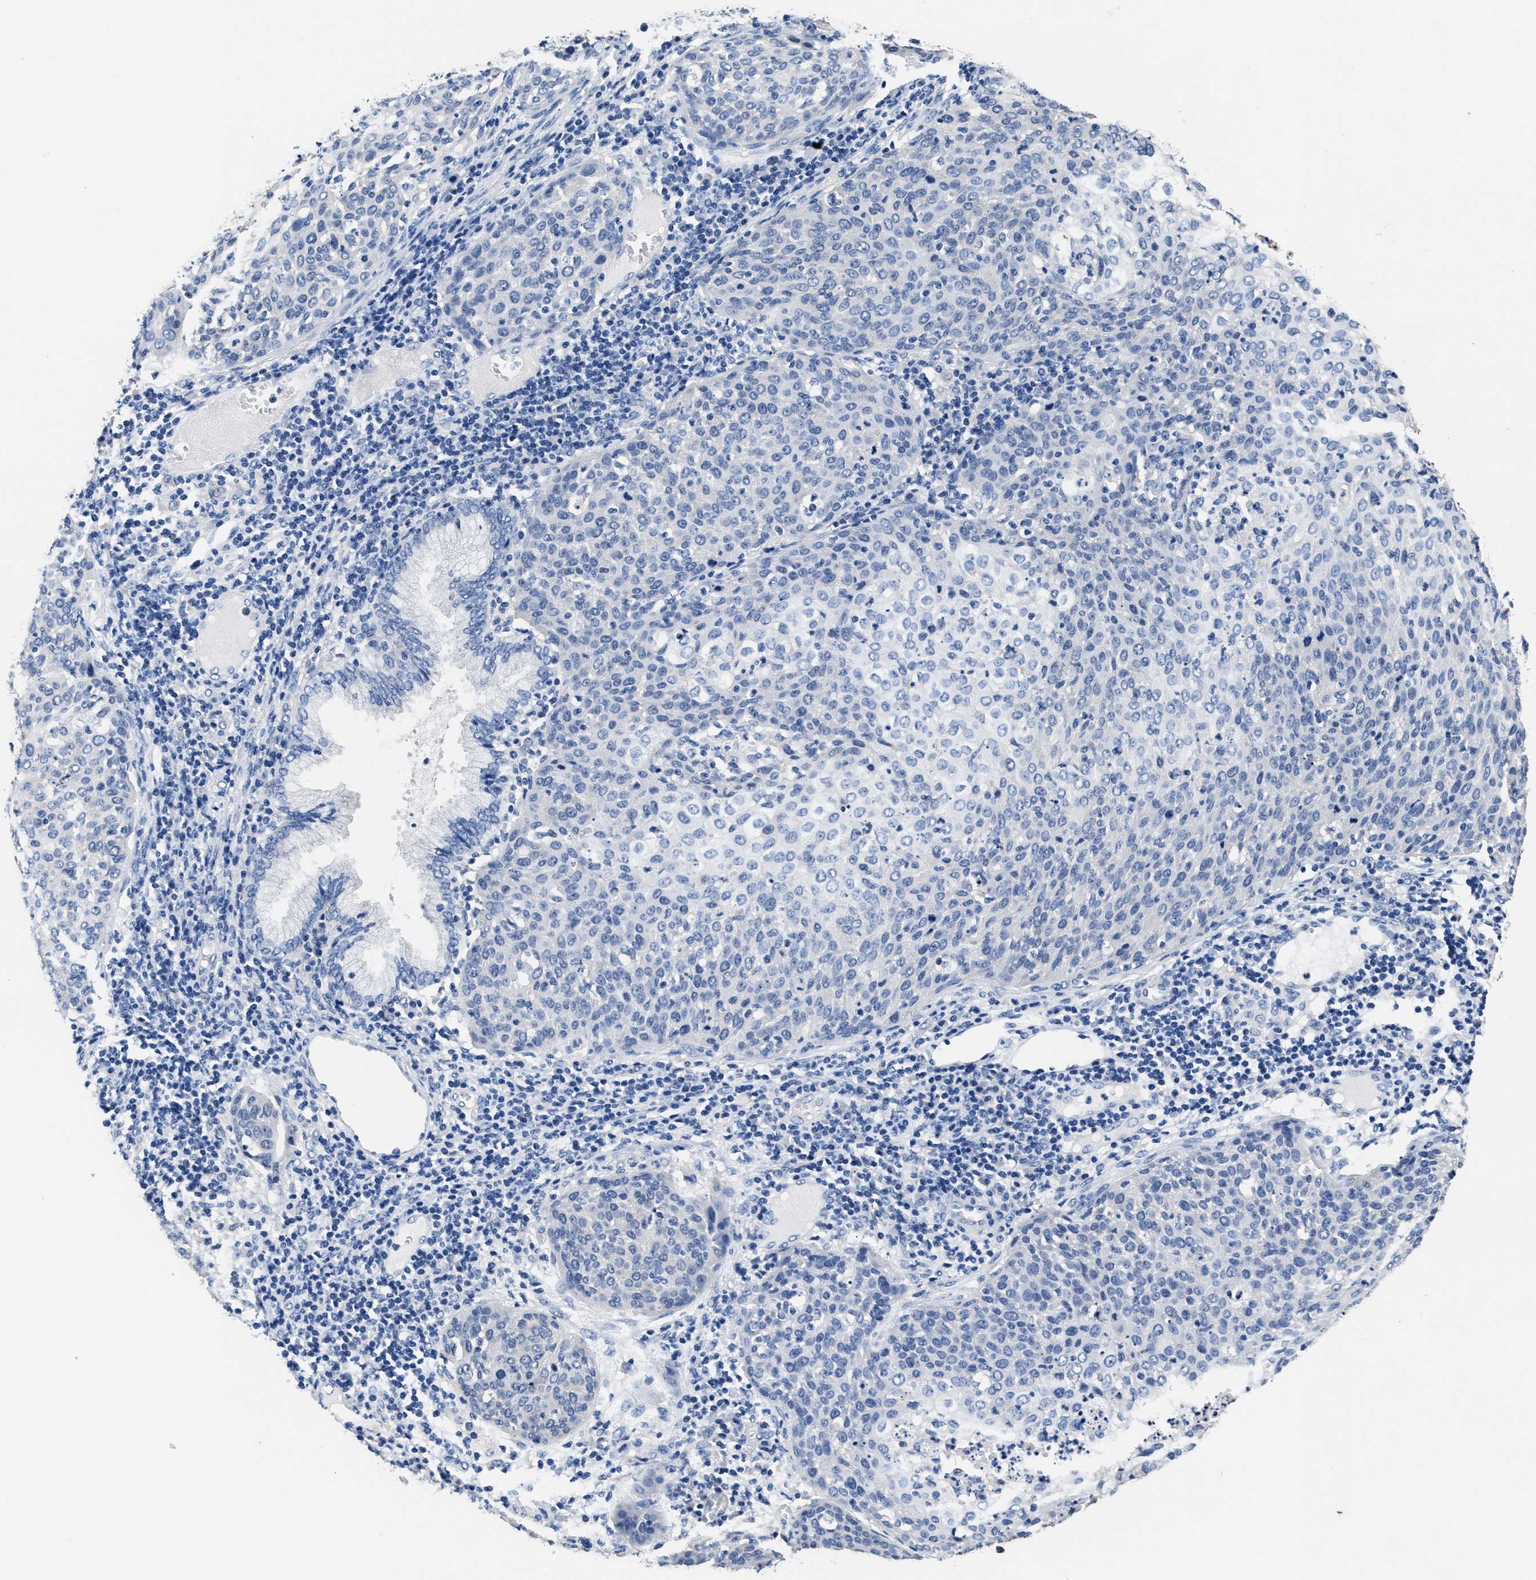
{"staining": {"intensity": "negative", "quantity": "none", "location": "none"}, "tissue": "cervical cancer", "cell_type": "Tumor cells", "image_type": "cancer", "snomed": [{"axis": "morphology", "description": "Squamous cell carcinoma, NOS"}, {"axis": "topography", "description": "Cervix"}], "caption": "High magnification brightfield microscopy of cervical cancer stained with DAB (3,3'-diaminobenzidine) (brown) and counterstained with hematoxylin (blue): tumor cells show no significant expression.", "gene": "GSTM1", "patient": {"sex": "female", "age": 38}}